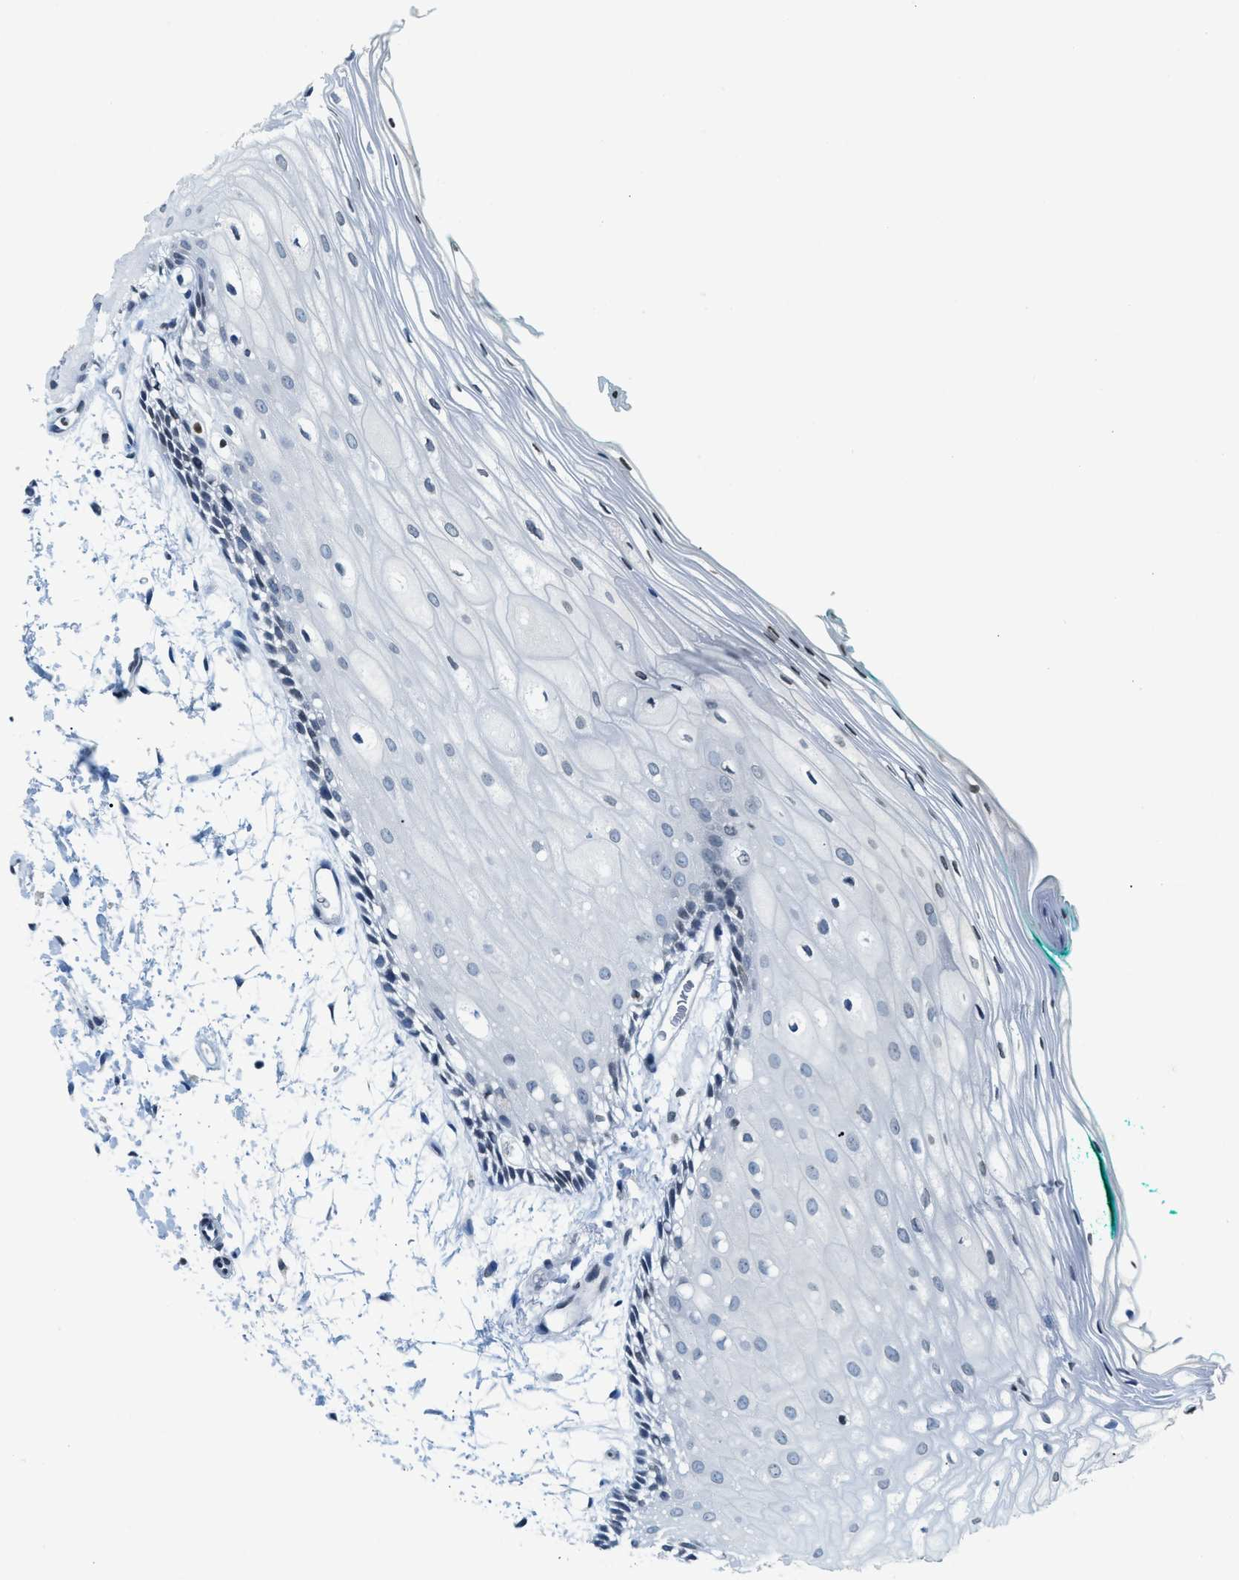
{"staining": {"intensity": "weak", "quantity": "<25%", "location": "nuclear"}, "tissue": "oral mucosa", "cell_type": "Squamous epithelial cells", "image_type": "normal", "snomed": [{"axis": "morphology", "description": "Normal tissue, NOS"}, {"axis": "topography", "description": "Skeletal muscle"}, {"axis": "topography", "description": "Oral tissue"}, {"axis": "topography", "description": "Peripheral nerve tissue"}], "caption": "This is an immunohistochemistry micrograph of normal oral mucosa. There is no positivity in squamous epithelial cells.", "gene": "UVRAG", "patient": {"sex": "female", "age": 84}}